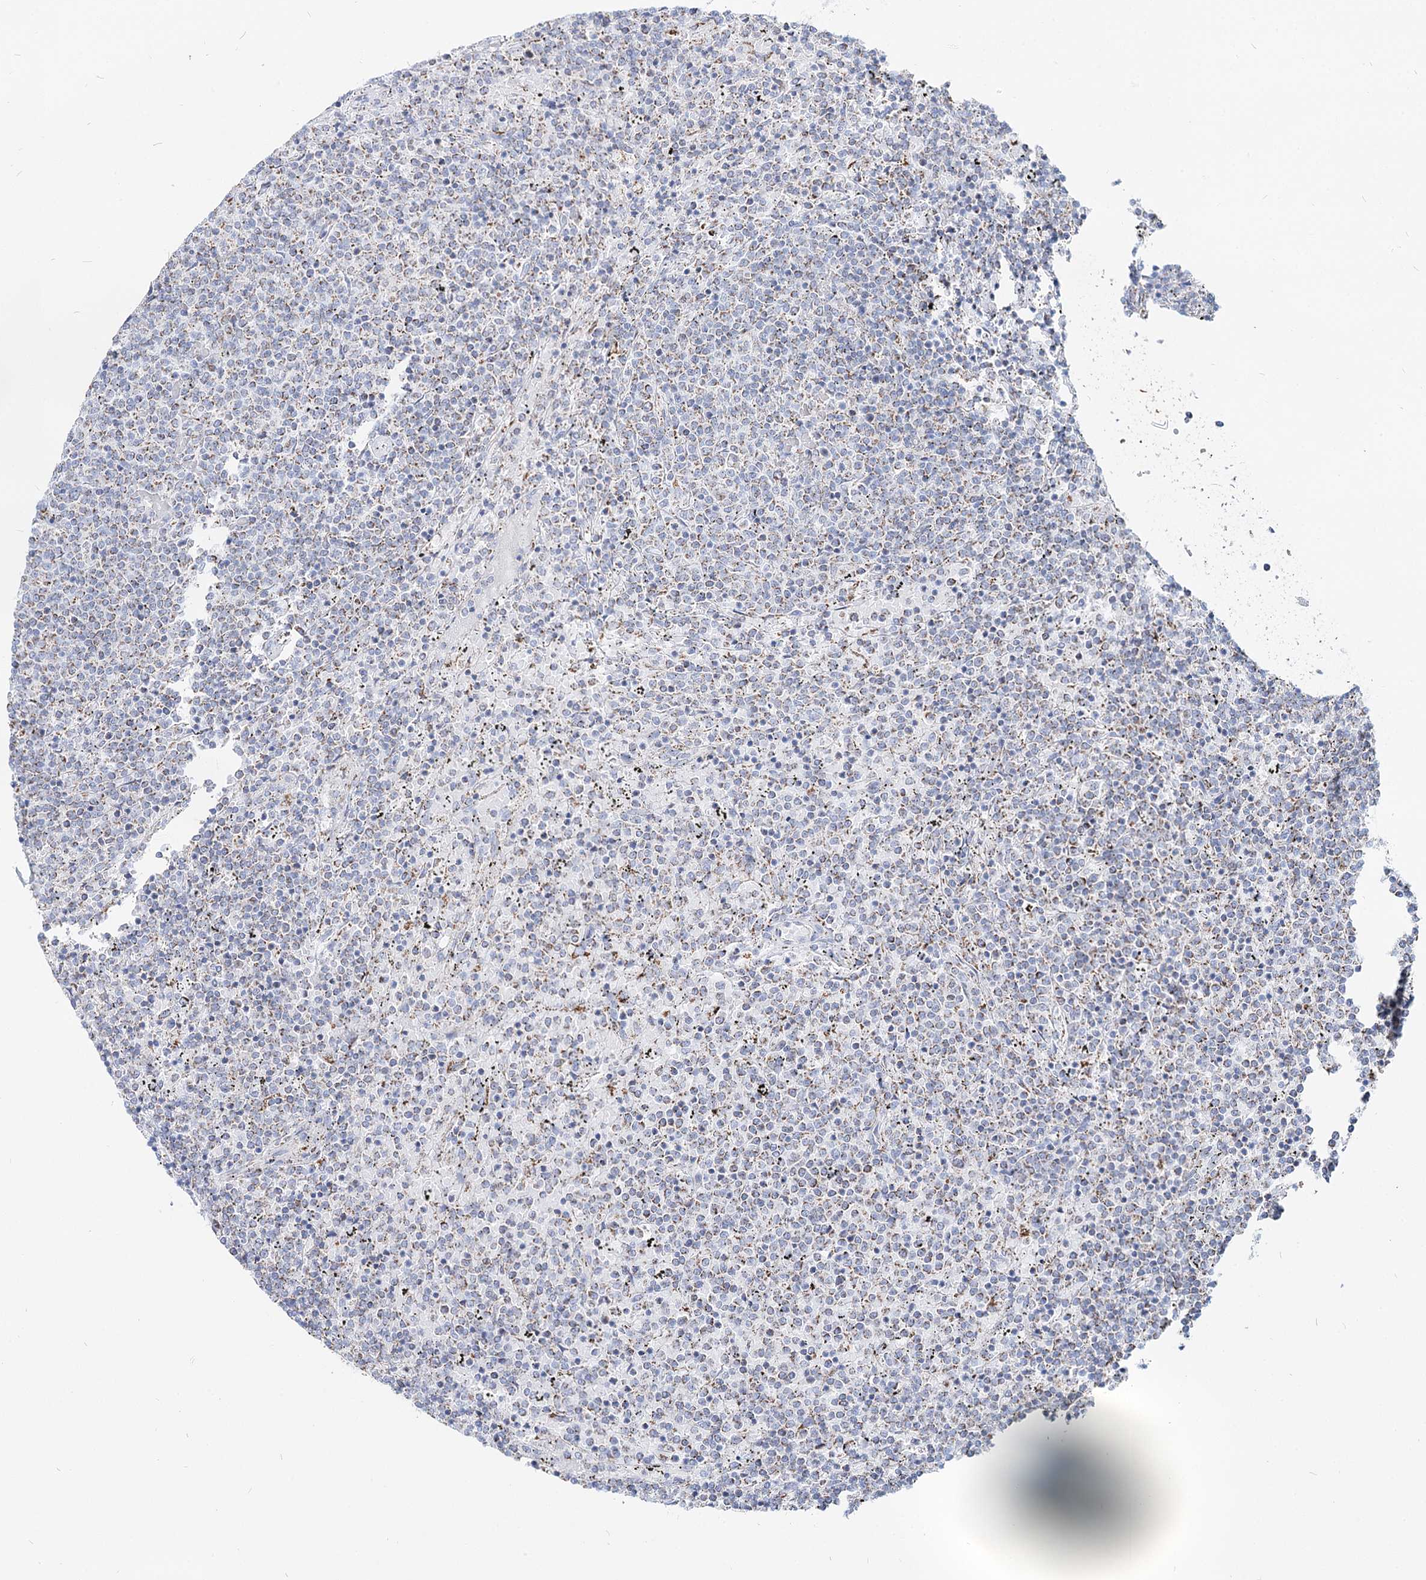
{"staining": {"intensity": "weak", "quantity": "<25%", "location": "cytoplasmic/membranous"}, "tissue": "lymphoma", "cell_type": "Tumor cells", "image_type": "cancer", "snomed": [{"axis": "morphology", "description": "Malignant lymphoma, non-Hodgkin's type, Low grade"}, {"axis": "topography", "description": "Spleen"}], "caption": "Tumor cells show no significant protein positivity in malignant lymphoma, non-Hodgkin's type (low-grade).", "gene": "MCCC2", "patient": {"sex": "female", "age": 50}}